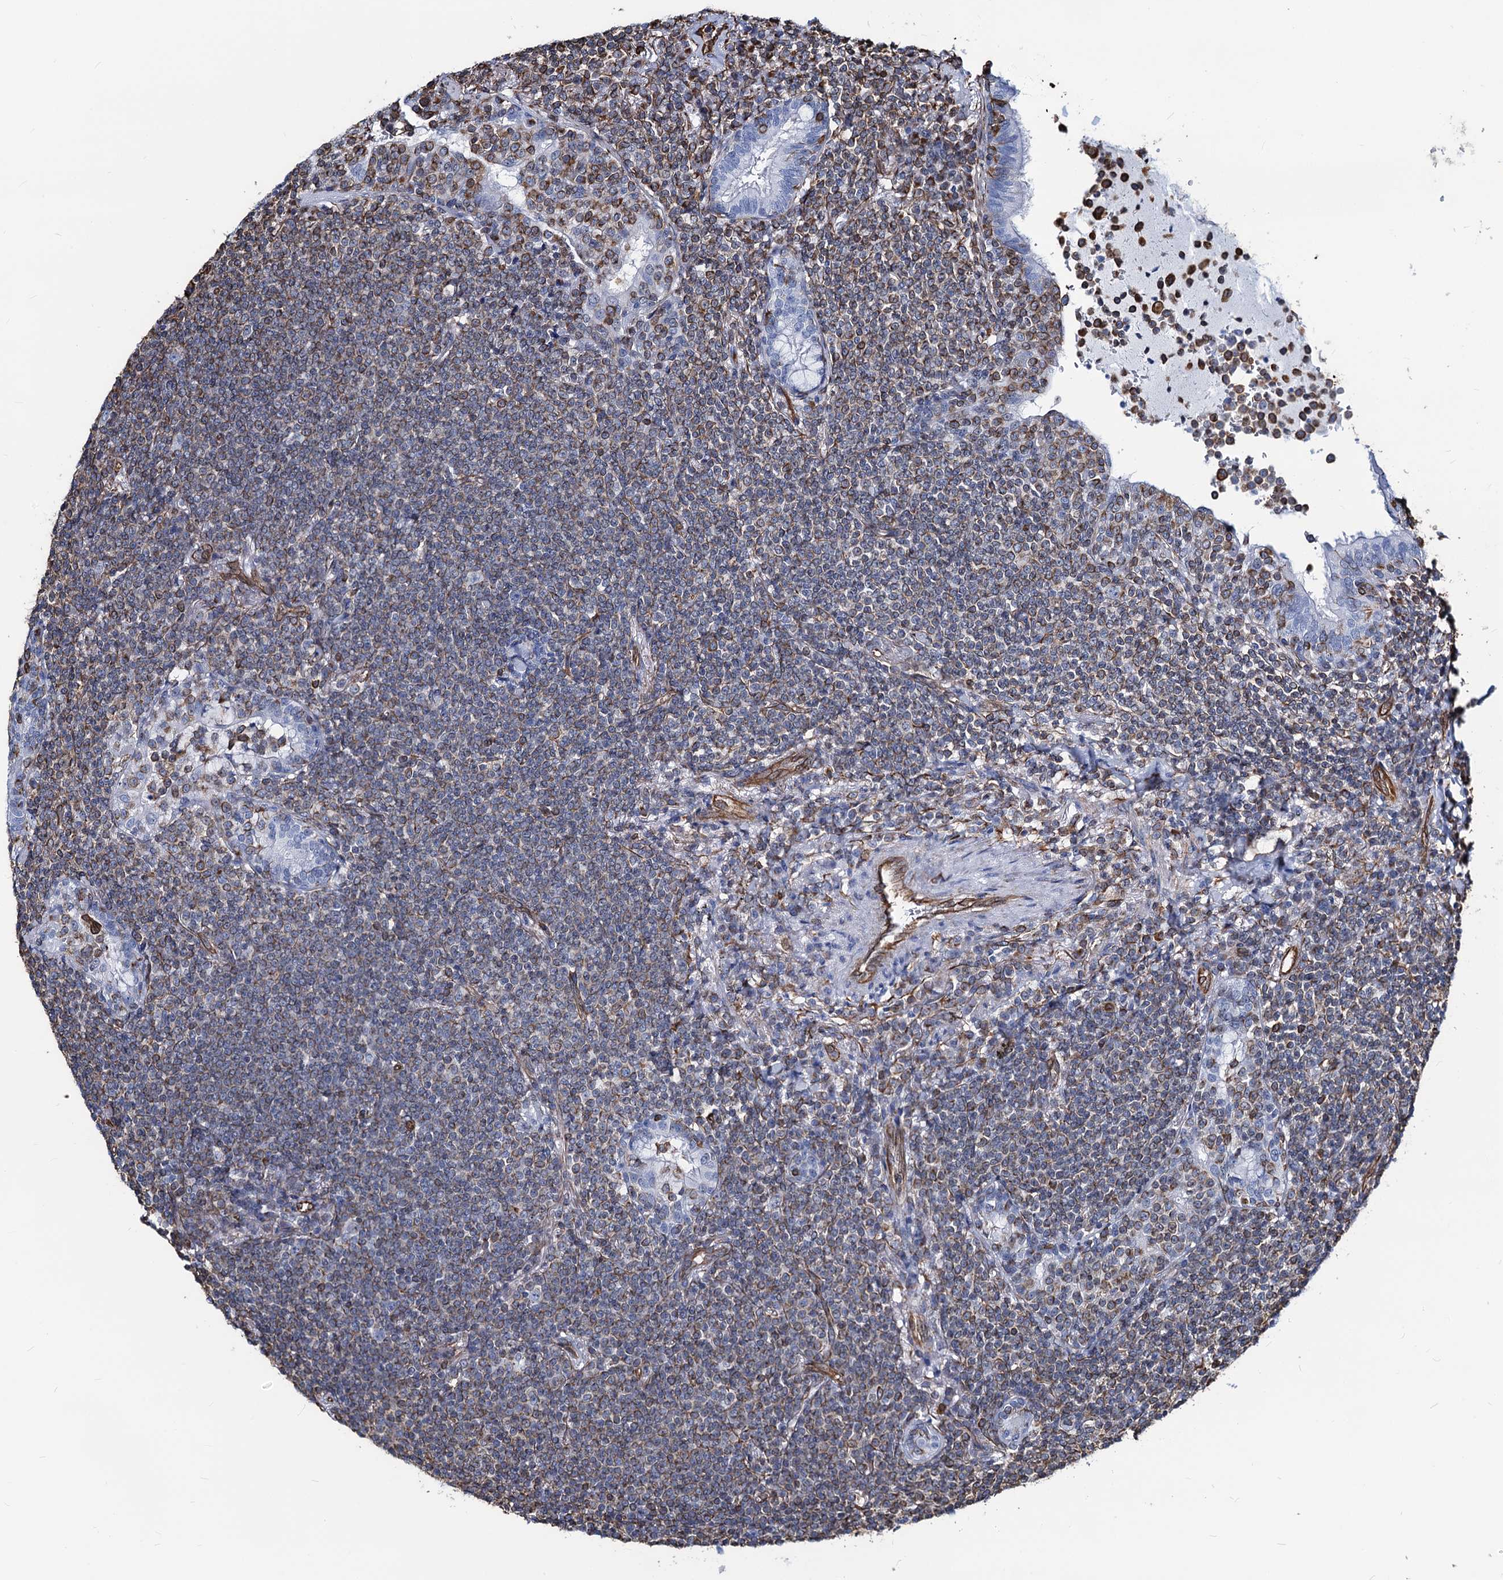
{"staining": {"intensity": "moderate", "quantity": "25%-75%", "location": "cytoplasmic/membranous"}, "tissue": "lymphoma", "cell_type": "Tumor cells", "image_type": "cancer", "snomed": [{"axis": "morphology", "description": "Malignant lymphoma, non-Hodgkin's type, Low grade"}, {"axis": "topography", "description": "Lung"}], "caption": "This image displays IHC staining of human lymphoma, with medium moderate cytoplasmic/membranous positivity in approximately 25%-75% of tumor cells.", "gene": "PGM2", "patient": {"sex": "female", "age": 71}}